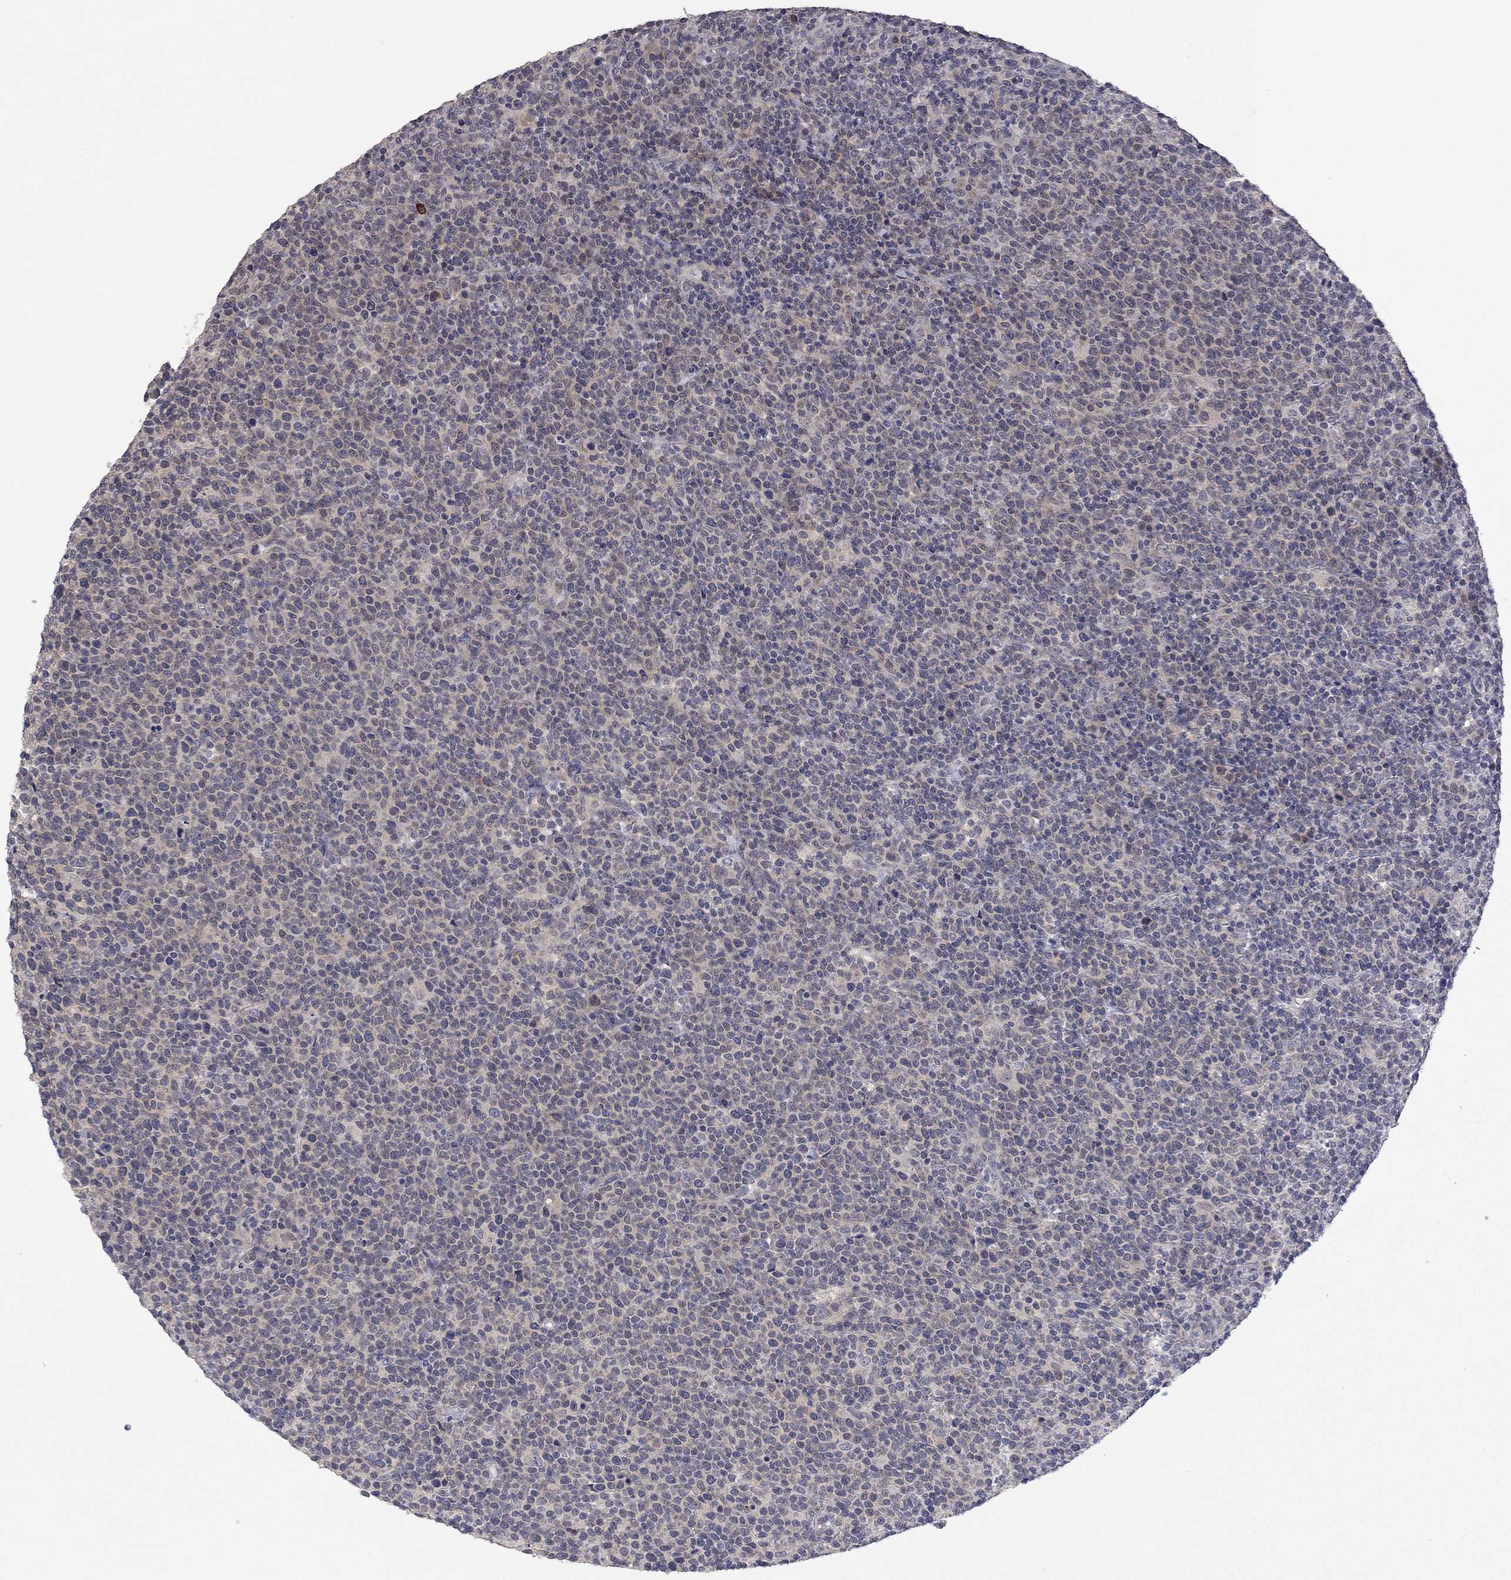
{"staining": {"intensity": "negative", "quantity": "none", "location": "none"}, "tissue": "lymphoma", "cell_type": "Tumor cells", "image_type": "cancer", "snomed": [{"axis": "morphology", "description": "Malignant lymphoma, non-Hodgkin's type, High grade"}, {"axis": "topography", "description": "Lymph node"}], "caption": "Protein analysis of malignant lymphoma, non-Hodgkin's type (high-grade) exhibits no significant staining in tumor cells.", "gene": "FABP12", "patient": {"sex": "male", "age": 61}}